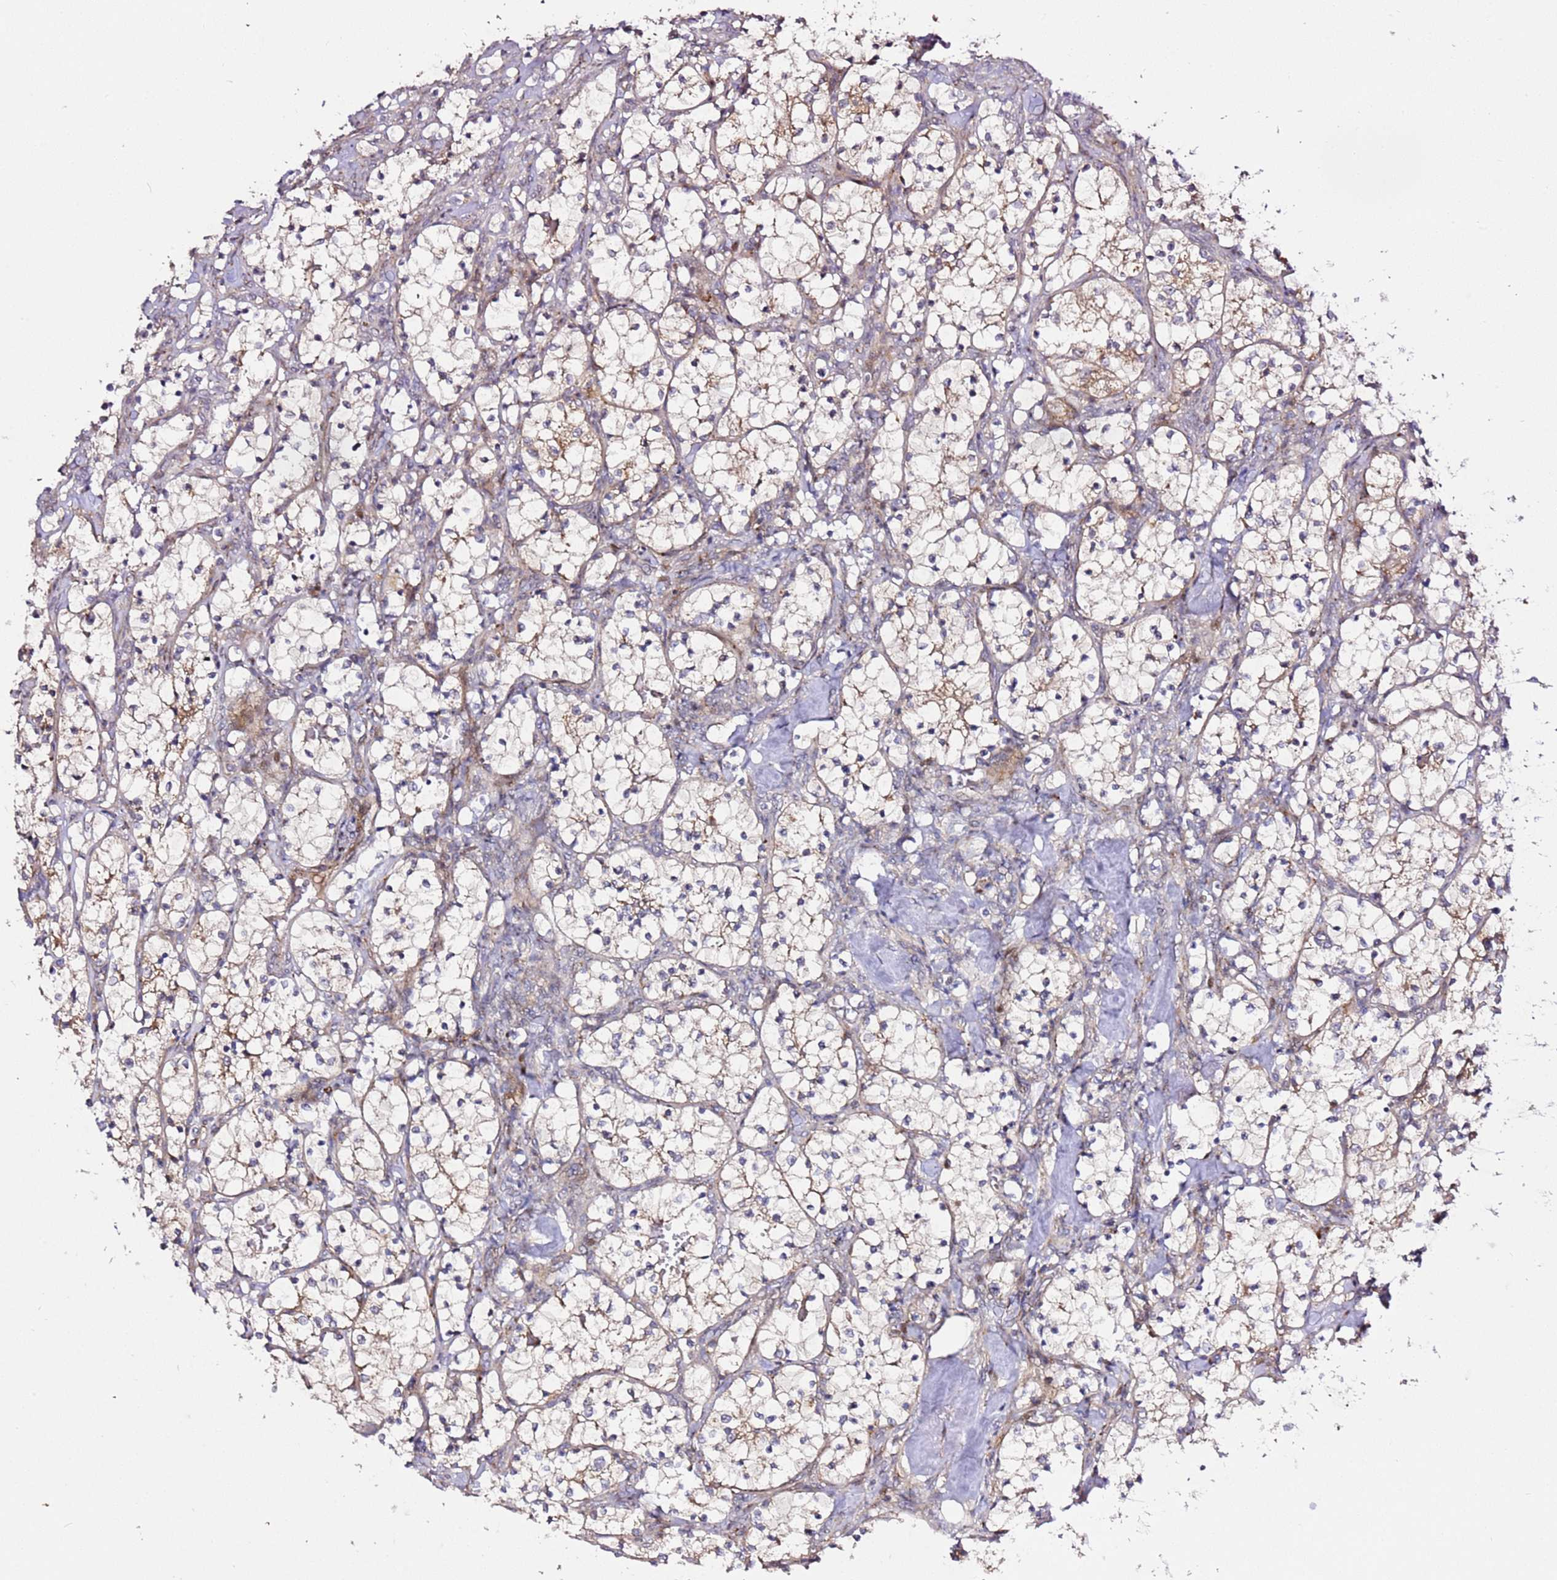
{"staining": {"intensity": "weak", "quantity": "<25%", "location": "cytoplasmic/membranous"}, "tissue": "renal cancer", "cell_type": "Tumor cells", "image_type": "cancer", "snomed": [{"axis": "morphology", "description": "Adenocarcinoma, NOS"}, {"axis": "topography", "description": "Kidney"}], "caption": "This is an immunohistochemistry photomicrograph of human renal cancer (adenocarcinoma). There is no staining in tumor cells.", "gene": "PVRIG", "patient": {"sex": "female", "age": 69}}